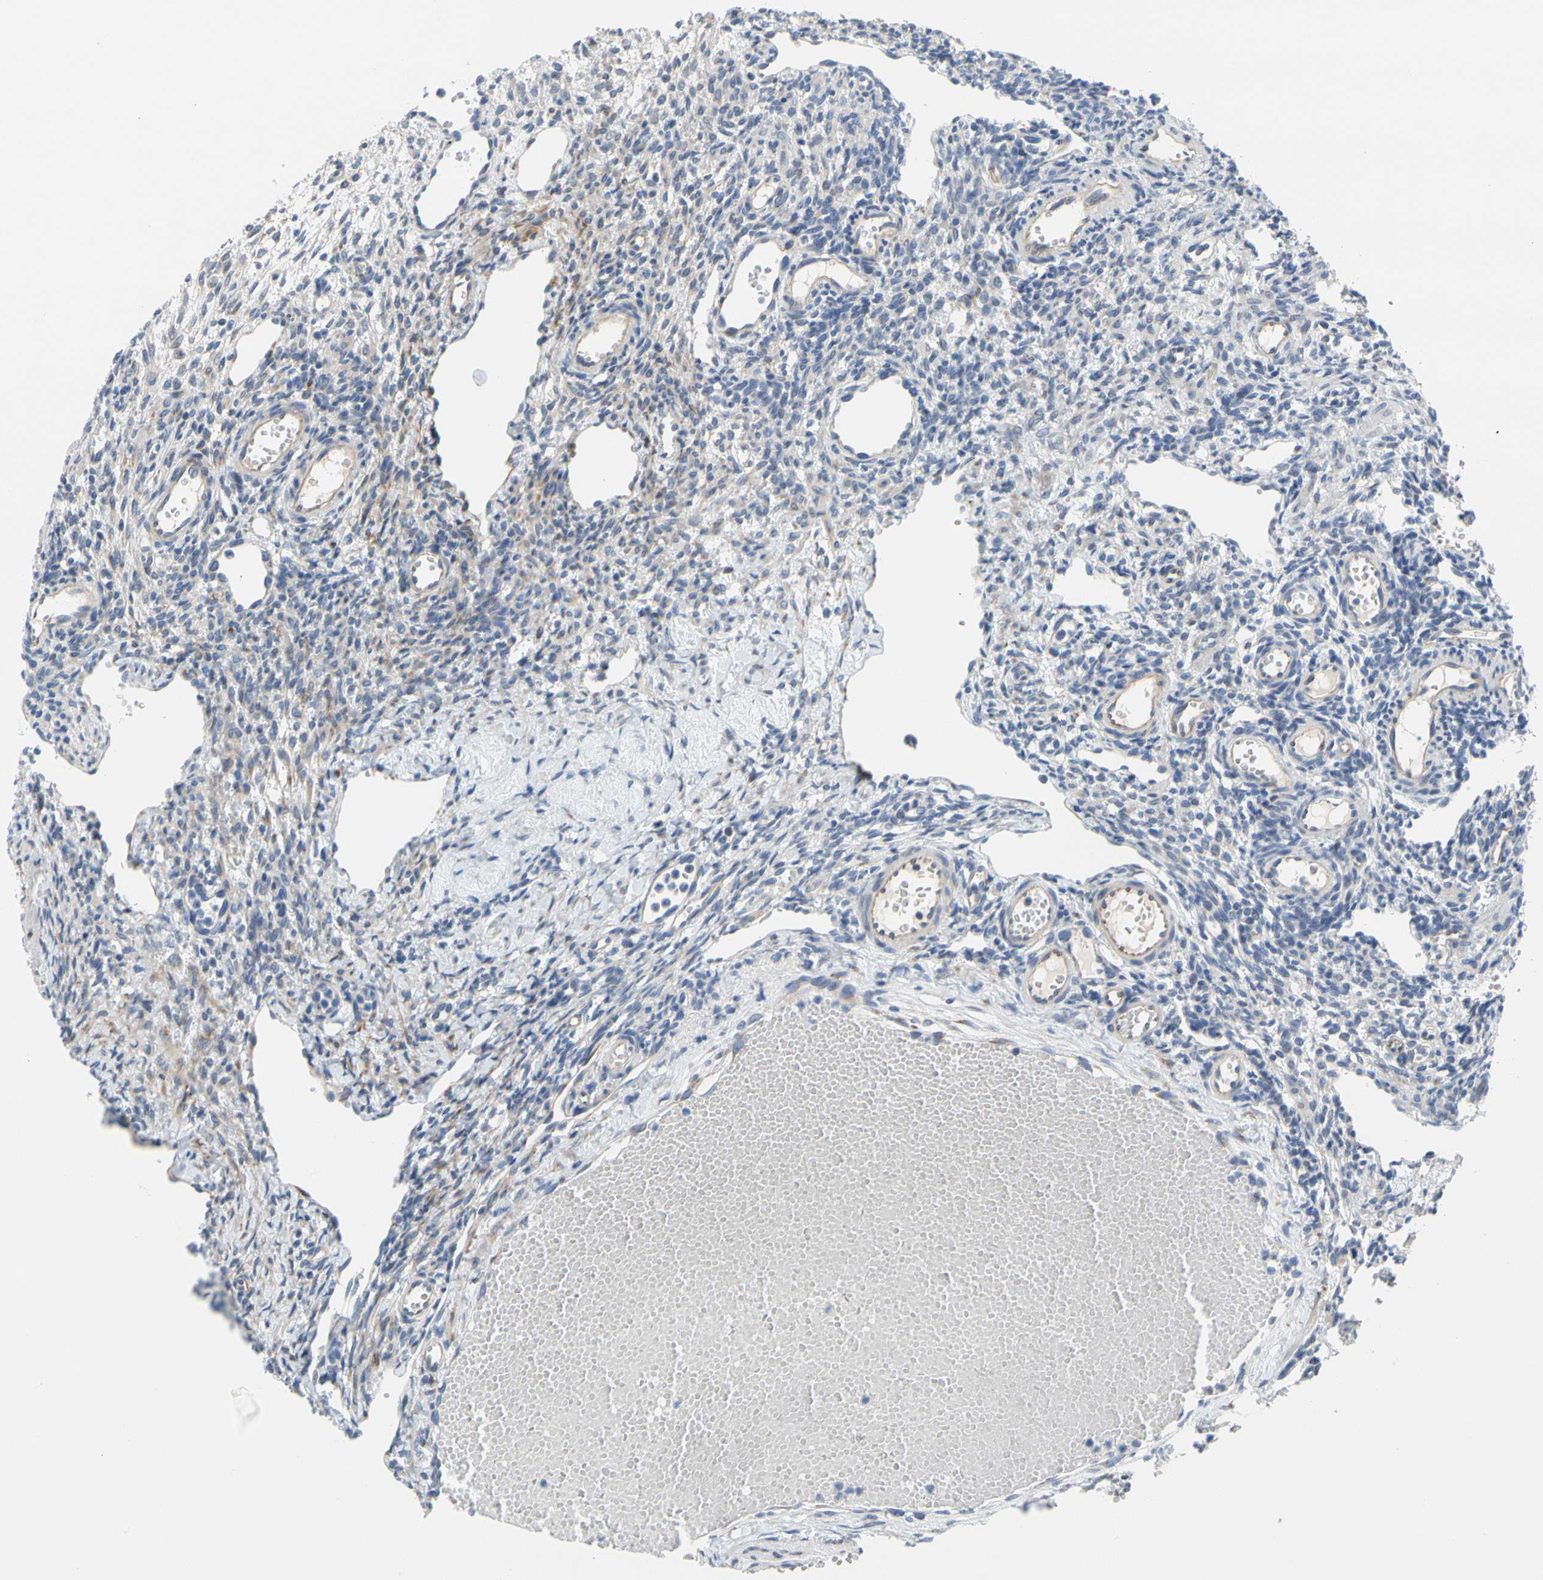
{"staining": {"intensity": "weak", "quantity": "<25%", "location": "cytoplasmic/membranous"}, "tissue": "ovary", "cell_type": "Ovarian stroma cells", "image_type": "normal", "snomed": [{"axis": "morphology", "description": "Normal tissue, NOS"}, {"axis": "topography", "description": "Ovary"}], "caption": "Immunohistochemical staining of normal human ovary displays no significant positivity in ovarian stroma cells. (DAB (3,3'-diaminobenzidine) immunohistochemistry (IHC) with hematoxylin counter stain).", "gene": "ZNF236", "patient": {"sex": "female", "age": 33}}